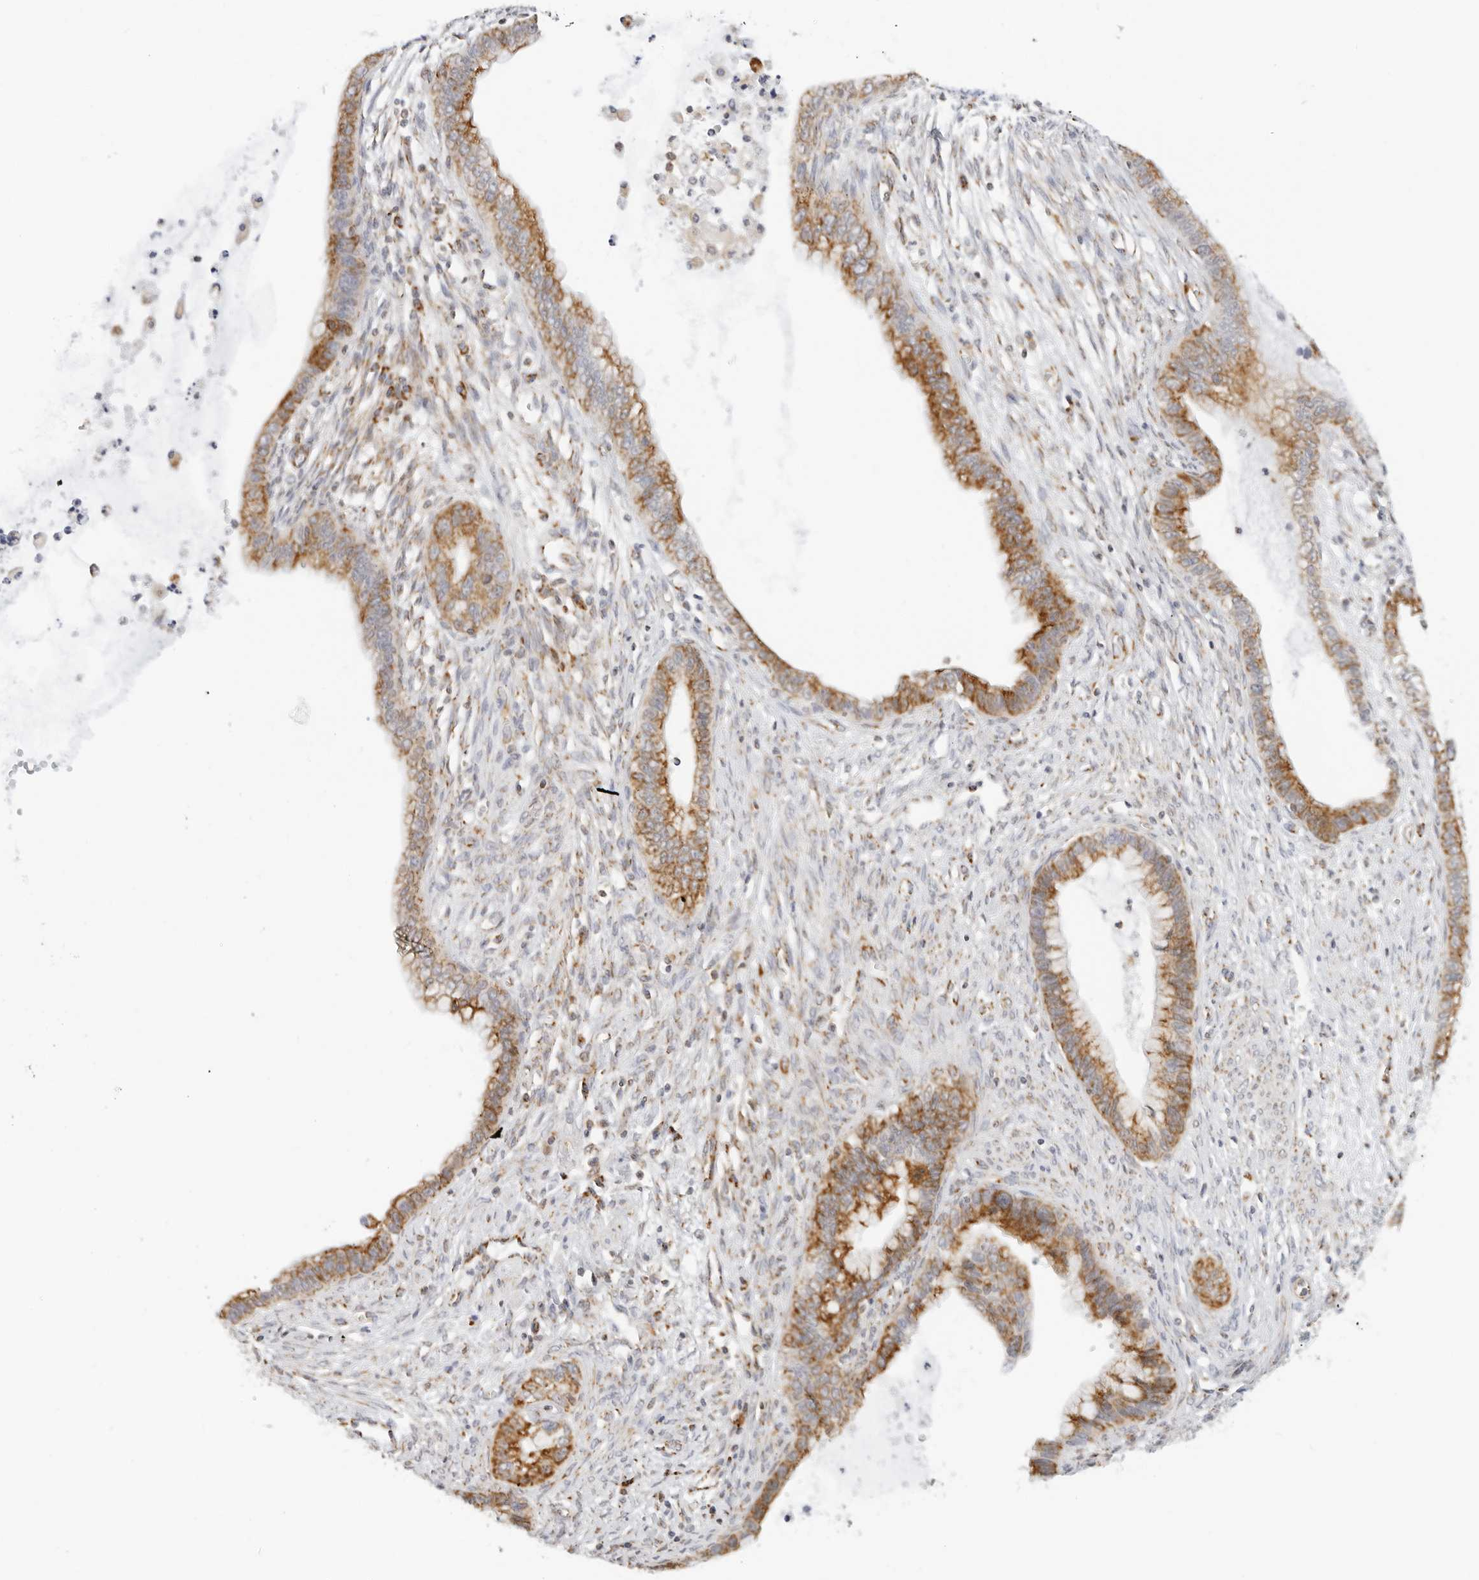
{"staining": {"intensity": "moderate", "quantity": ">75%", "location": "cytoplasmic/membranous"}, "tissue": "cervical cancer", "cell_type": "Tumor cells", "image_type": "cancer", "snomed": [{"axis": "morphology", "description": "Adenocarcinoma, NOS"}, {"axis": "topography", "description": "Cervix"}], "caption": "Immunohistochemistry (IHC) histopathology image of cervical adenocarcinoma stained for a protein (brown), which reveals medium levels of moderate cytoplasmic/membranous positivity in about >75% of tumor cells.", "gene": "RC3H1", "patient": {"sex": "female", "age": 44}}